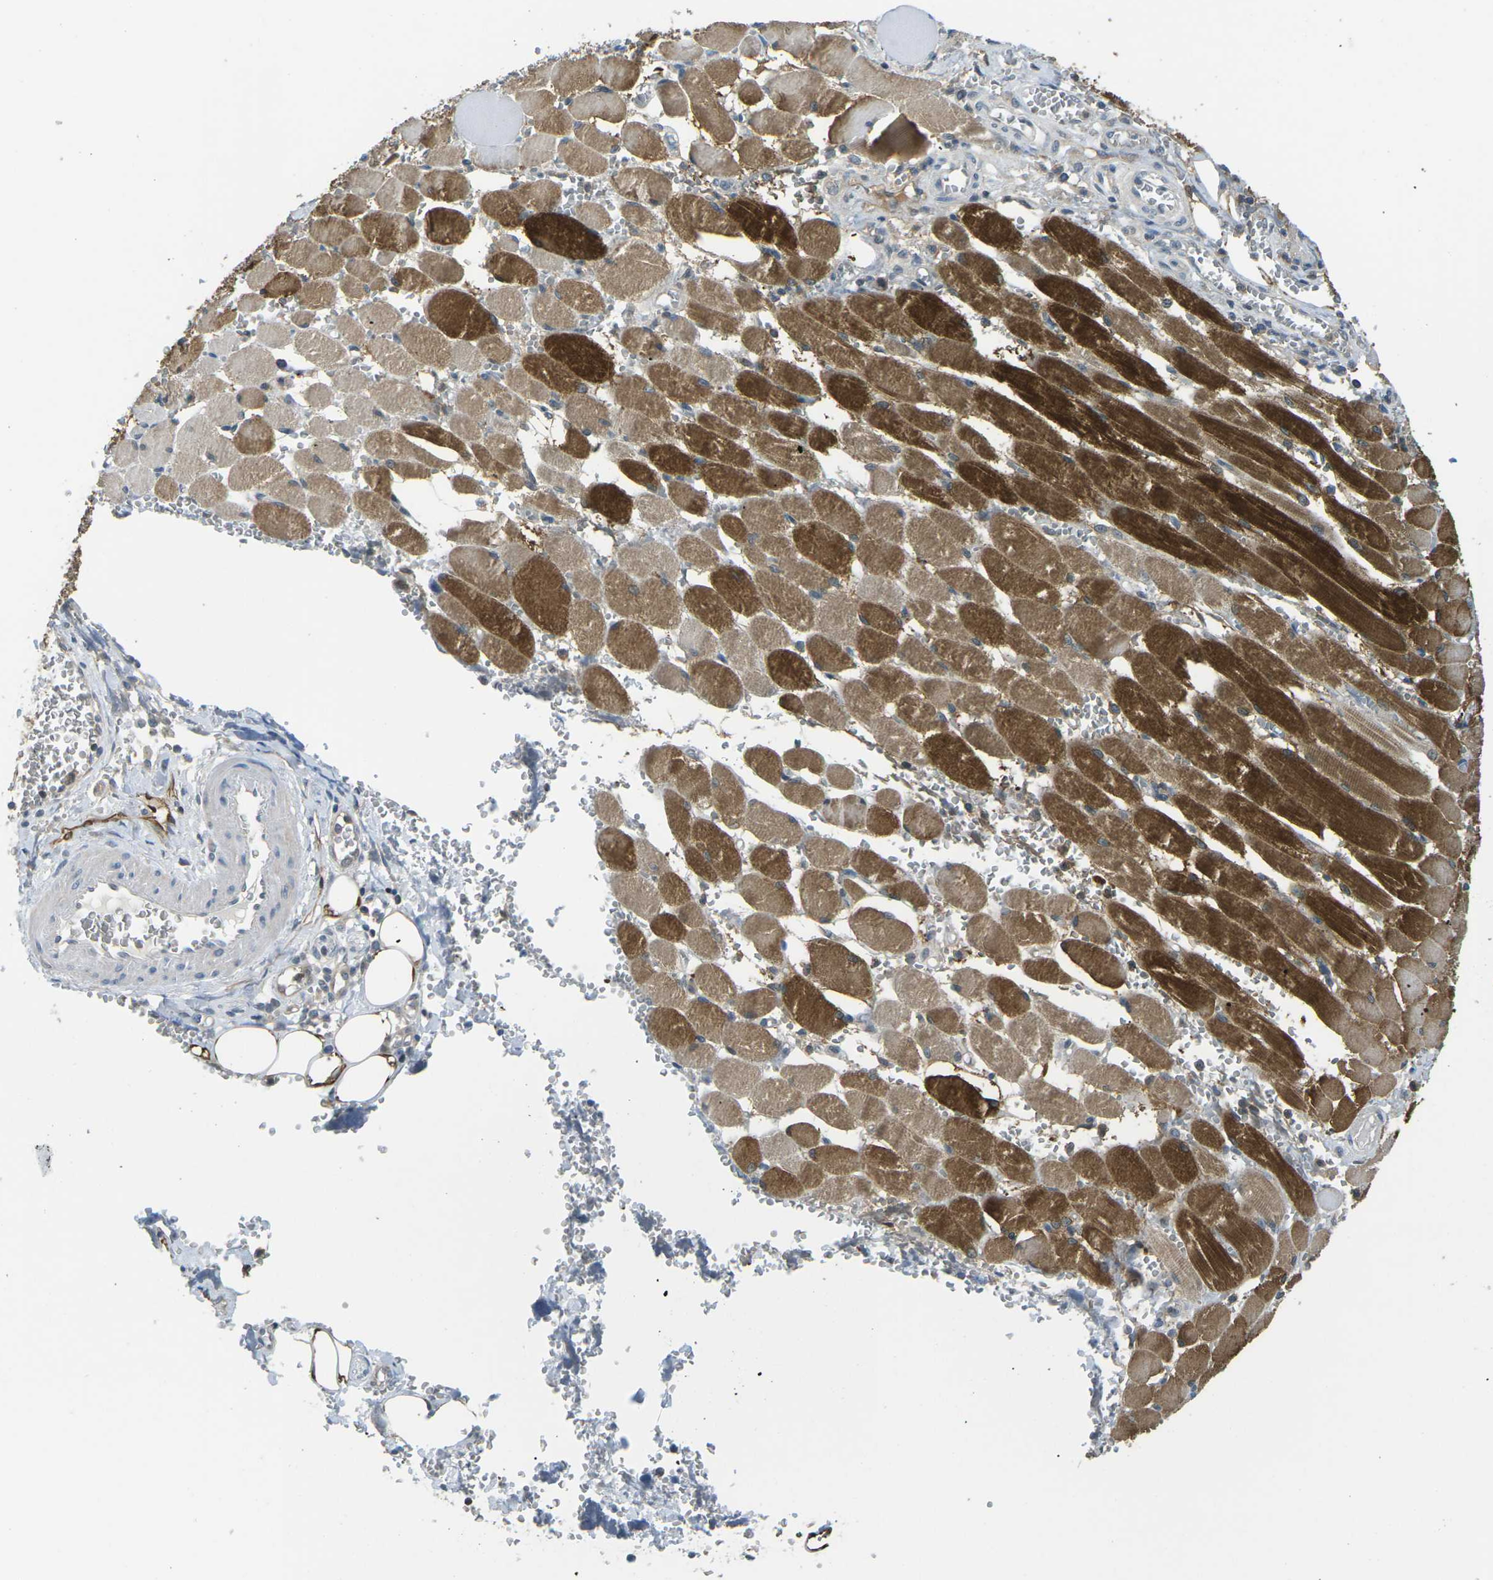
{"staining": {"intensity": "moderate", "quantity": ">75%", "location": "cytoplasmic/membranous"}, "tissue": "adipose tissue", "cell_type": "Adipocytes", "image_type": "normal", "snomed": [{"axis": "morphology", "description": "Squamous cell carcinoma, NOS"}, {"axis": "topography", "description": "Oral tissue"}, {"axis": "topography", "description": "Head-Neck"}], "caption": "The histopathology image displays a brown stain indicating the presence of a protein in the cytoplasmic/membranous of adipocytes in adipose tissue. (IHC, brightfield microscopy, high magnification).", "gene": "PIEZO2", "patient": {"sex": "female", "age": 50}}